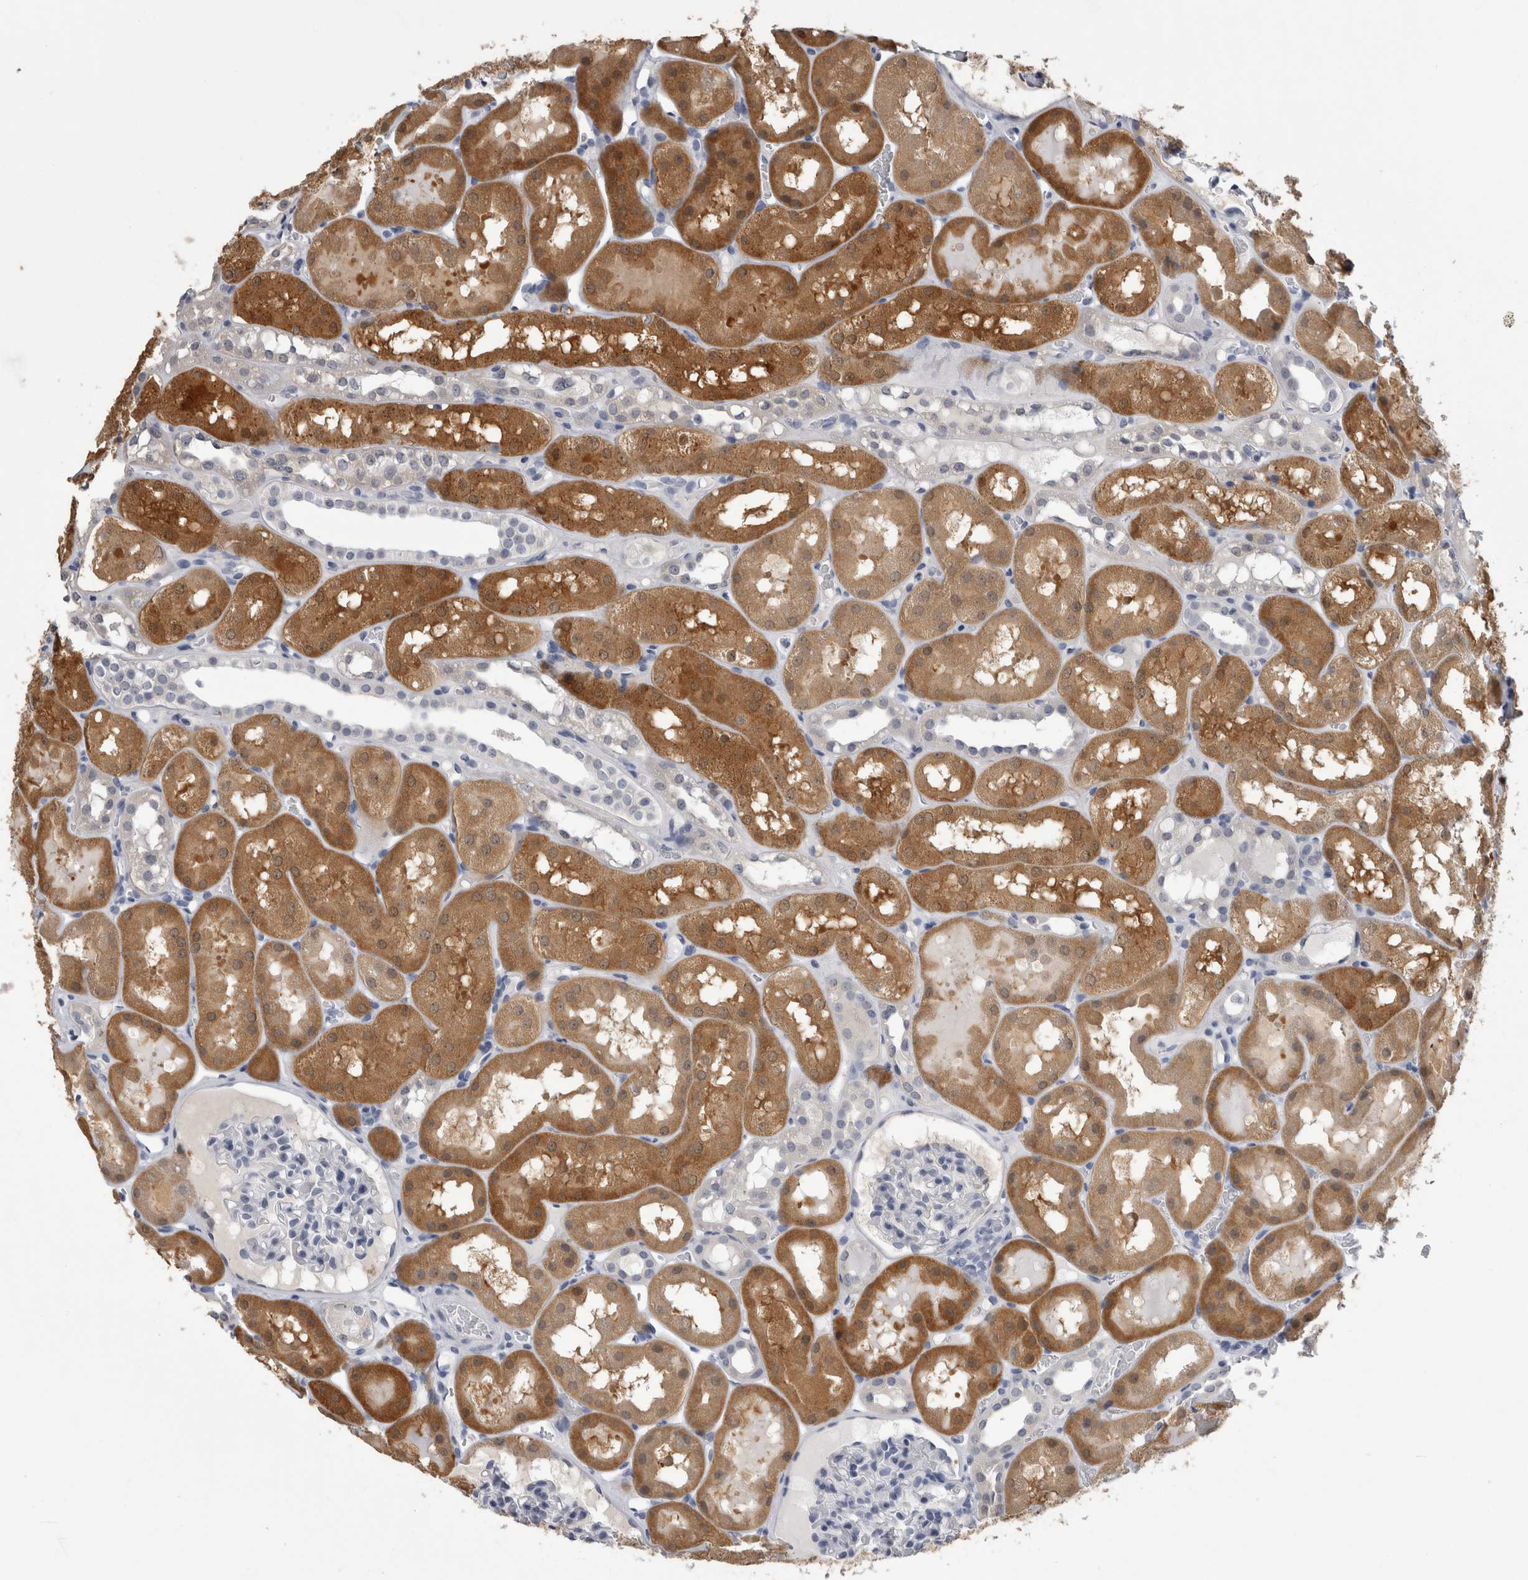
{"staining": {"intensity": "negative", "quantity": "none", "location": "none"}, "tissue": "kidney", "cell_type": "Cells in glomeruli", "image_type": "normal", "snomed": [{"axis": "morphology", "description": "Normal tissue, NOS"}, {"axis": "topography", "description": "Kidney"}, {"axis": "topography", "description": "Urinary bladder"}], "caption": "High magnification brightfield microscopy of benign kidney stained with DAB (brown) and counterstained with hematoxylin (blue): cells in glomeruli show no significant expression.", "gene": "AFMID", "patient": {"sex": "male", "age": 16}}